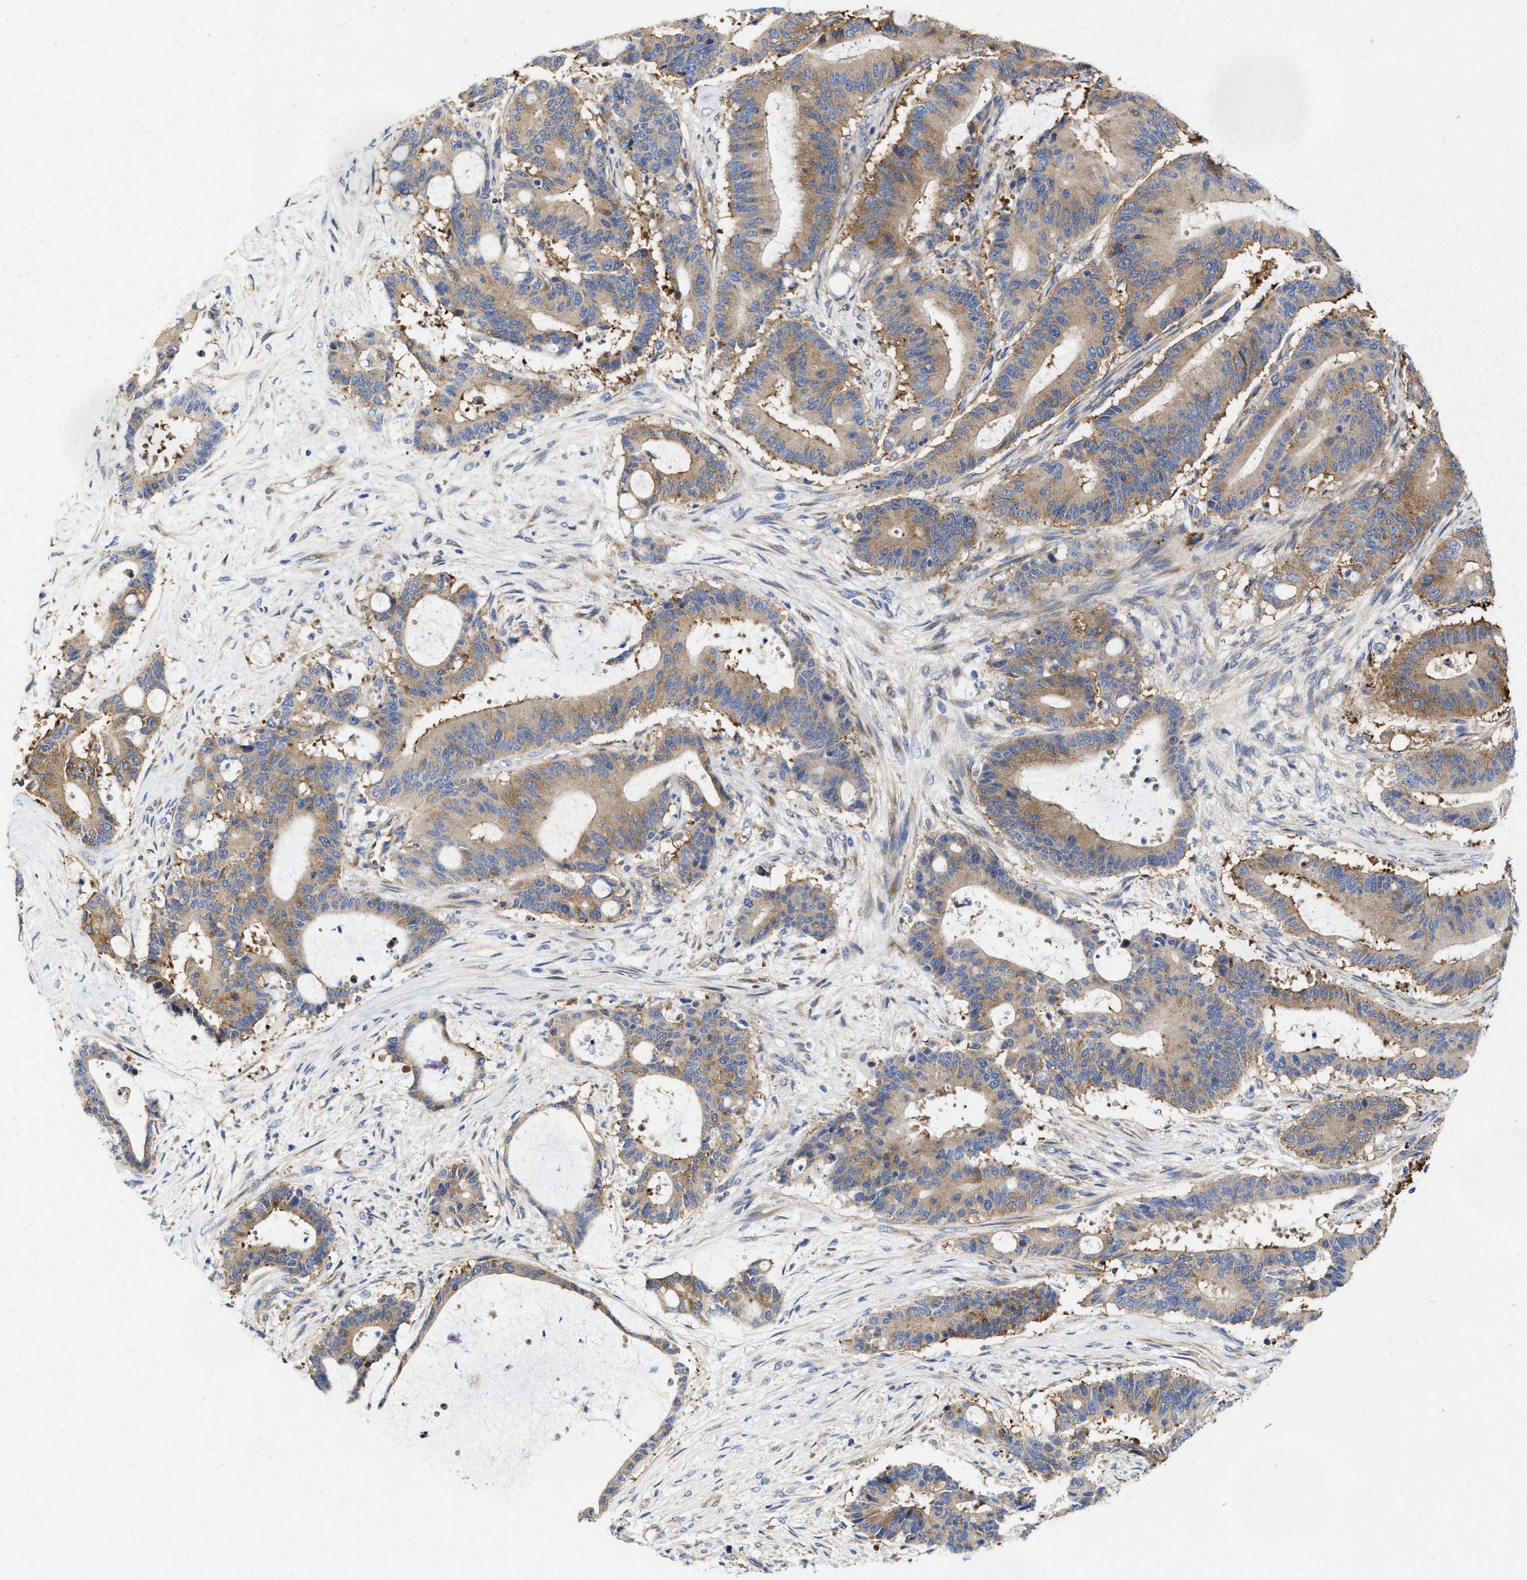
{"staining": {"intensity": "moderate", "quantity": "25%-75%", "location": "cytoplasmic/membranous"}, "tissue": "liver cancer", "cell_type": "Tumor cells", "image_type": "cancer", "snomed": [{"axis": "morphology", "description": "Cholangiocarcinoma"}, {"axis": "topography", "description": "Liver"}], "caption": "Immunohistochemistry of human cholangiocarcinoma (liver) reveals medium levels of moderate cytoplasmic/membranous expression in approximately 25%-75% of tumor cells. The protein of interest is stained brown, and the nuclei are stained in blue (DAB IHC with brightfield microscopy, high magnification).", "gene": "PPP1R15A", "patient": {"sex": "female", "age": 73}}